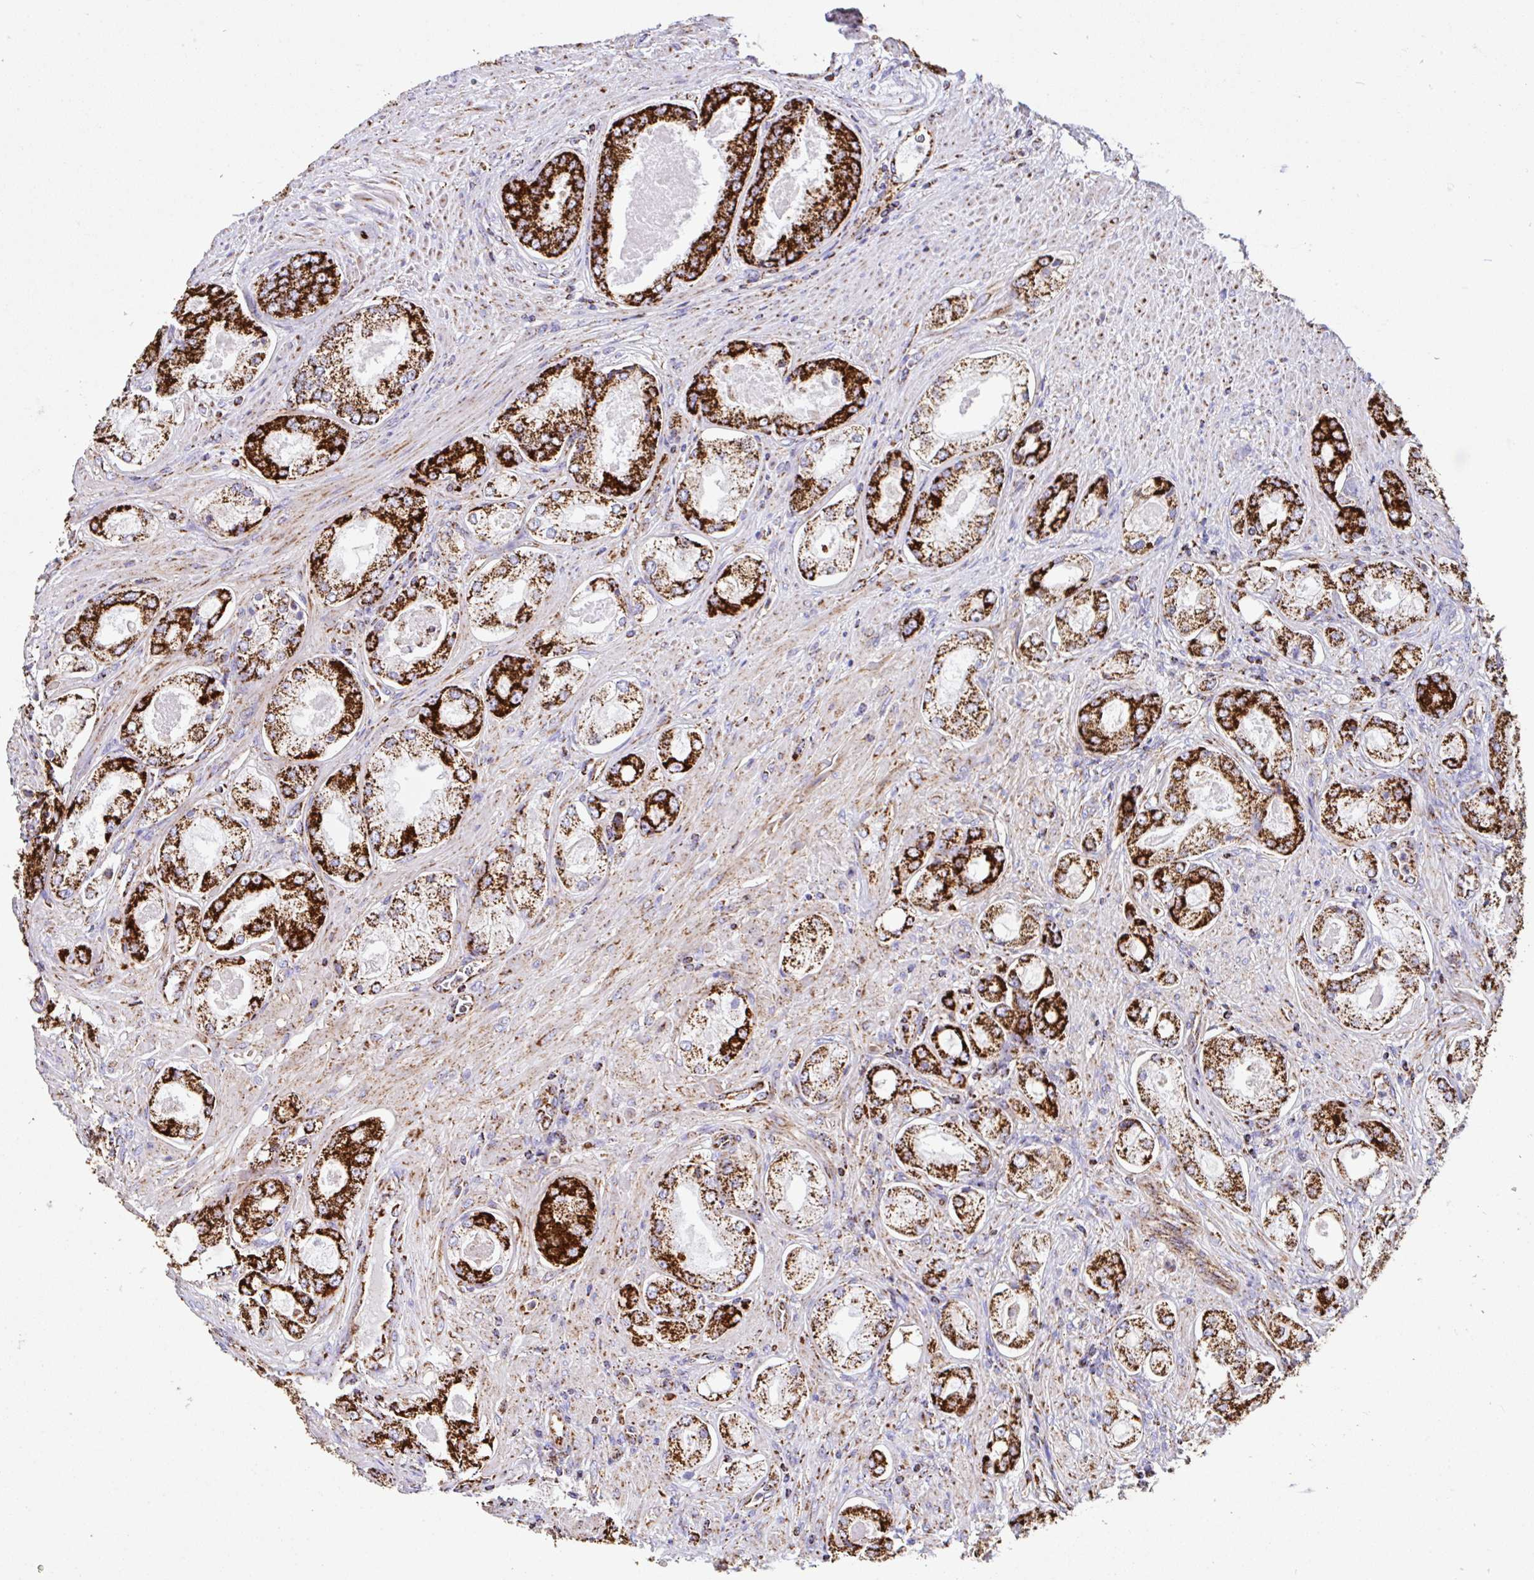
{"staining": {"intensity": "strong", "quantity": ">75%", "location": "cytoplasmic/membranous"}, "tissue": "prostate cancer", "cell_type": "Tumor cells", "image_type": "cancer", "snomed": [{"axis": "morphology", "description": "Adenocarcinoma, Low grade"}, {"axis": "topography", "description": "Prostate"}], "caption": "Protein expression analysis of prostate cancer (adenocarcinoma (low-grade)) reveals strong cytoplasmic/membranous staining in approximately >75% of tumor cells.", "gene": "ANKRD33B", "patient": {"sex": "male", "age": 68}}